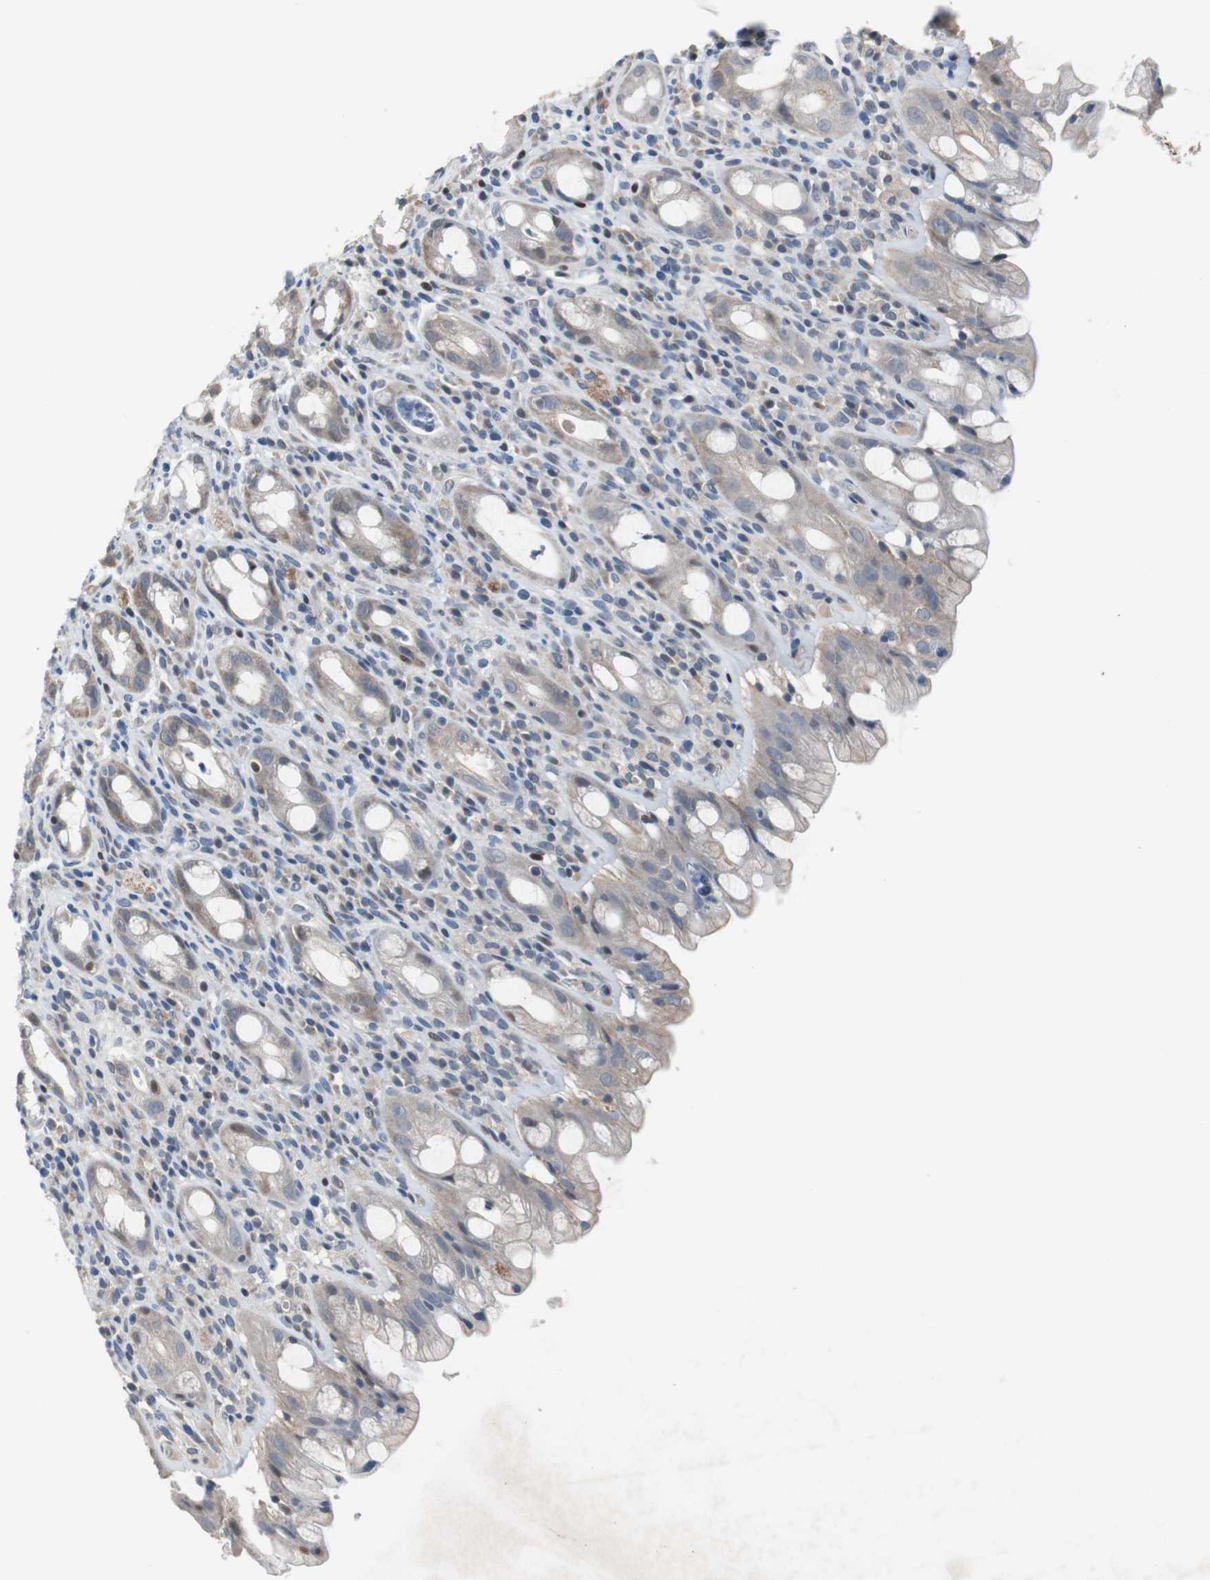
{"staining": {"intensity": "weak", "quantity": "25%-75%", "location": "cytoplasmic/membranous"}, "tissue": "rectum", "cell_type": "Glandular cells", "image_type": "normal", "snomed": [{"axis": "morphology", "description": "Normal tissue, NOS"}, {"axis": "topography", "description": "Rectum"}], "caption": "IHC (DAB (3,3'-diaminobenzidine)) staining of benign human rectum reveals weak cytoplasmic/membranous protein expression in approximately 25%-75% of glandular cells.", "gene": "TP63", "patient": {"sex": "male", "age": 44}}